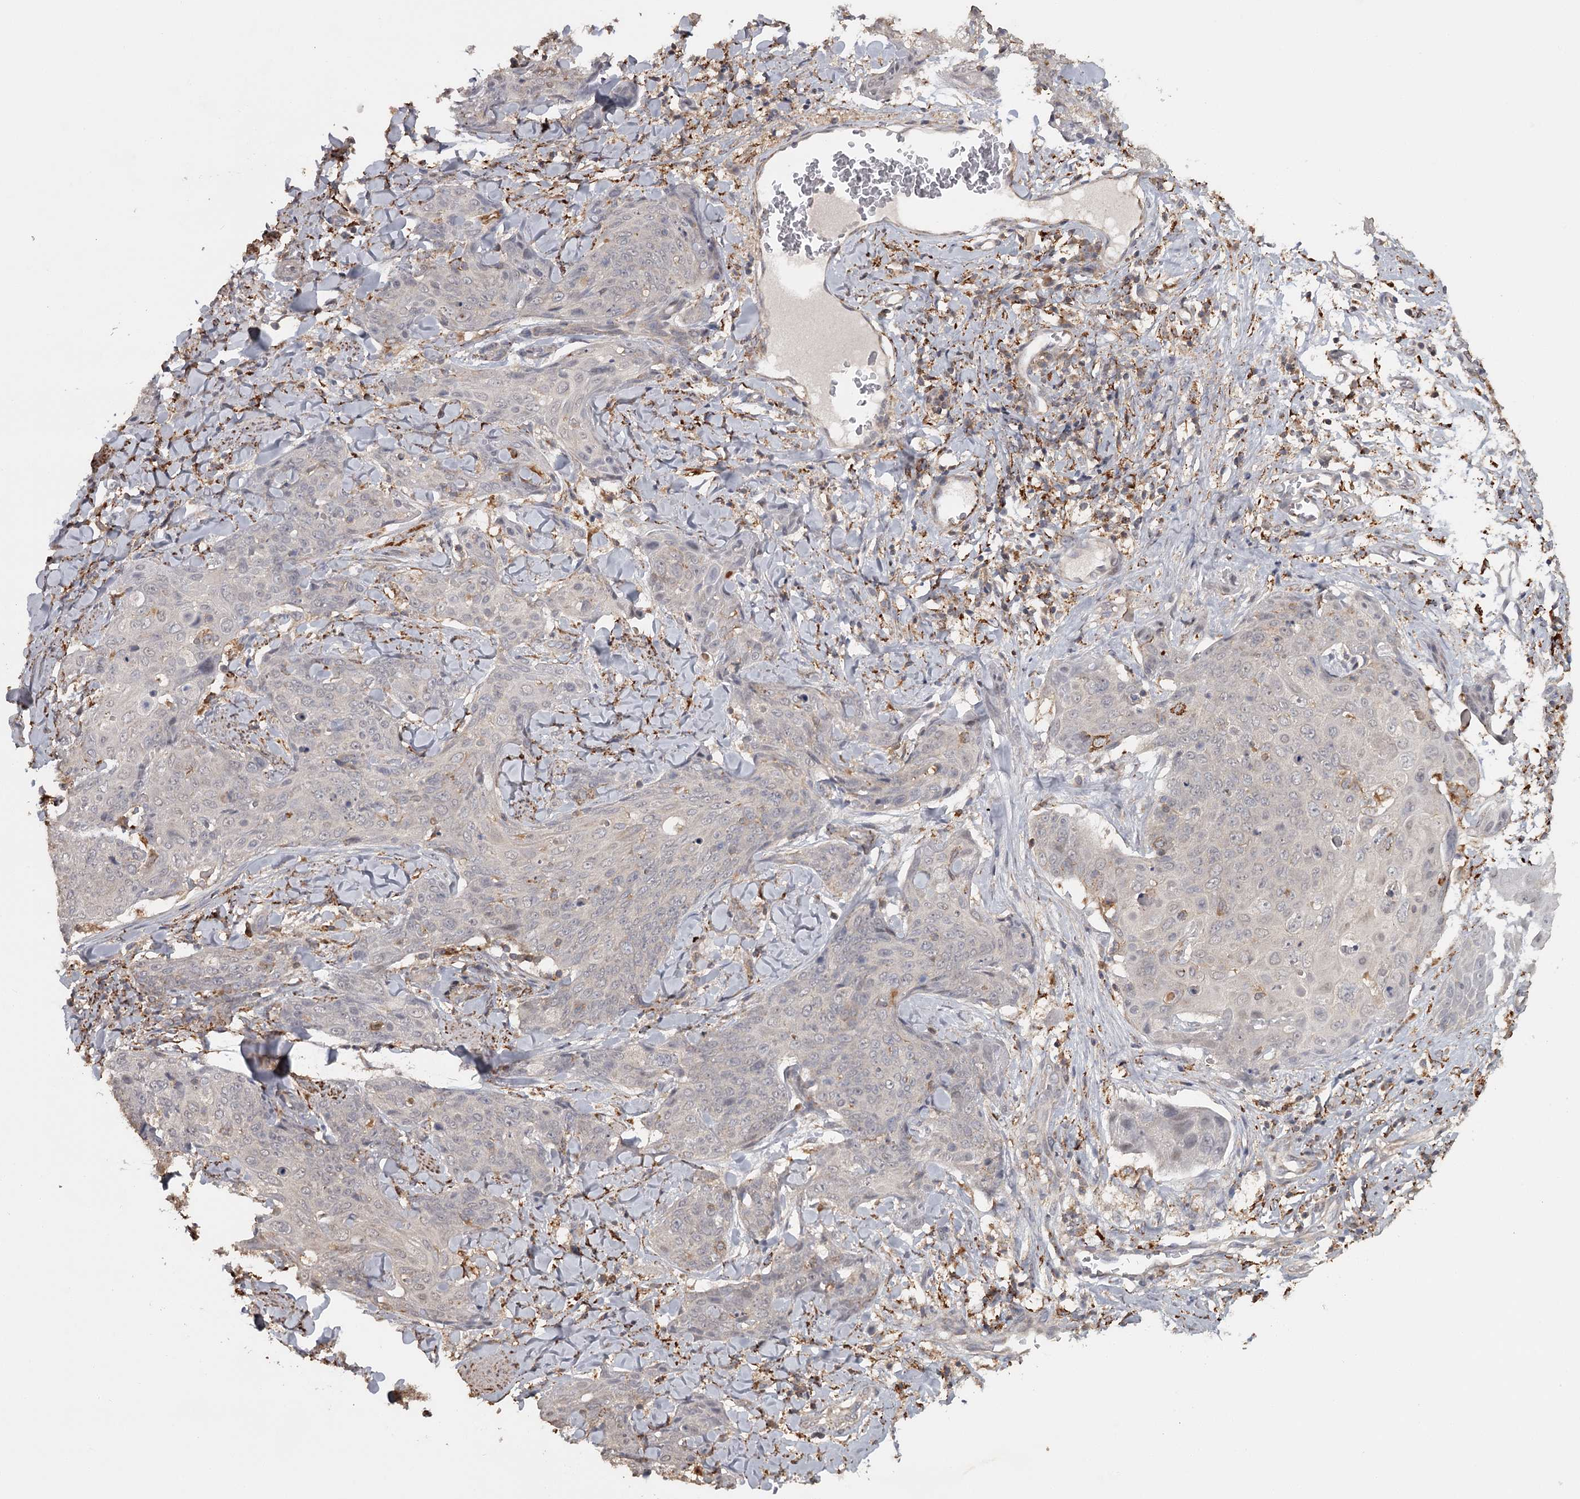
{"staining": {"intensity": "negative", "quantity": "none", "location": "none"}, "tissue": "skin cancer", "cell_type": "Tumor cells", "image_type": "cancer", "snomed": [{"axis": "morphology", "description": "Squamous cell carcinoma, NOS"}, {"axis": "topography", "description": "Skin"}, {"axis": "topography", "description": "Vulva"}], "caption": "This is a image of IHC staining of squamous cell carcinoma (skin), which shows no expression in tumor cells. The staining is performed using DAB brown chromogen with nuclei counter-stained in using hematoxylin.", "gene": "FAXC", "patient": {"sex": "female", "age": 85}}